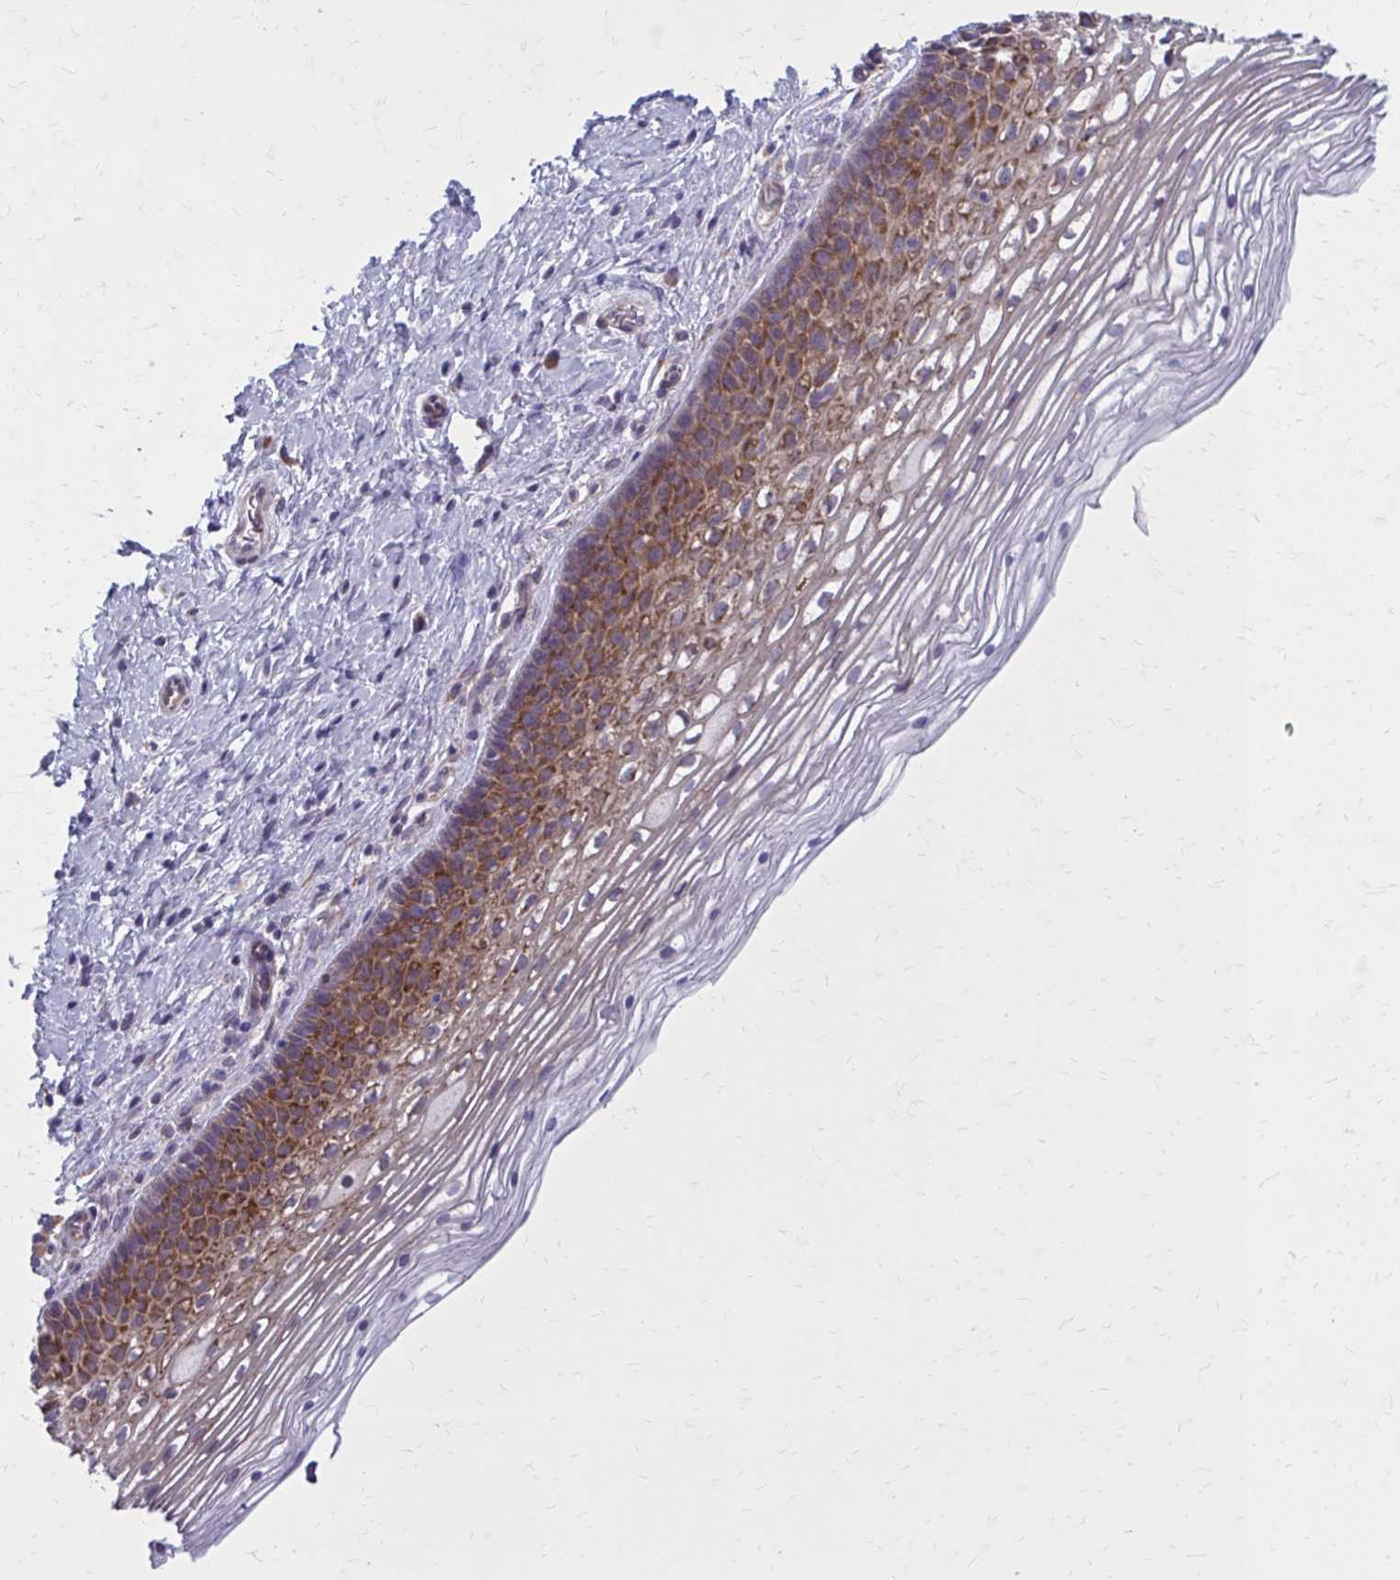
{"staining": {"intensity": "weak", "quantity": "<25%", "location": "cytoplasmic/membranous"}, "tissue": "cervix", "cell_type": "Glandular cells", "image_type": "normal", "snomed": [{"axis": "morphology", "description": "Normal tissue, NOS"}, {"axis": "topography", "description": "Cervix"}], "caption": "DAB immunohistochemical staining of benign cervix demonstrates no significant positivity in glandular cells.", "gene": "GIGYF2", "patient": {"sex": "female", "age": 34}}